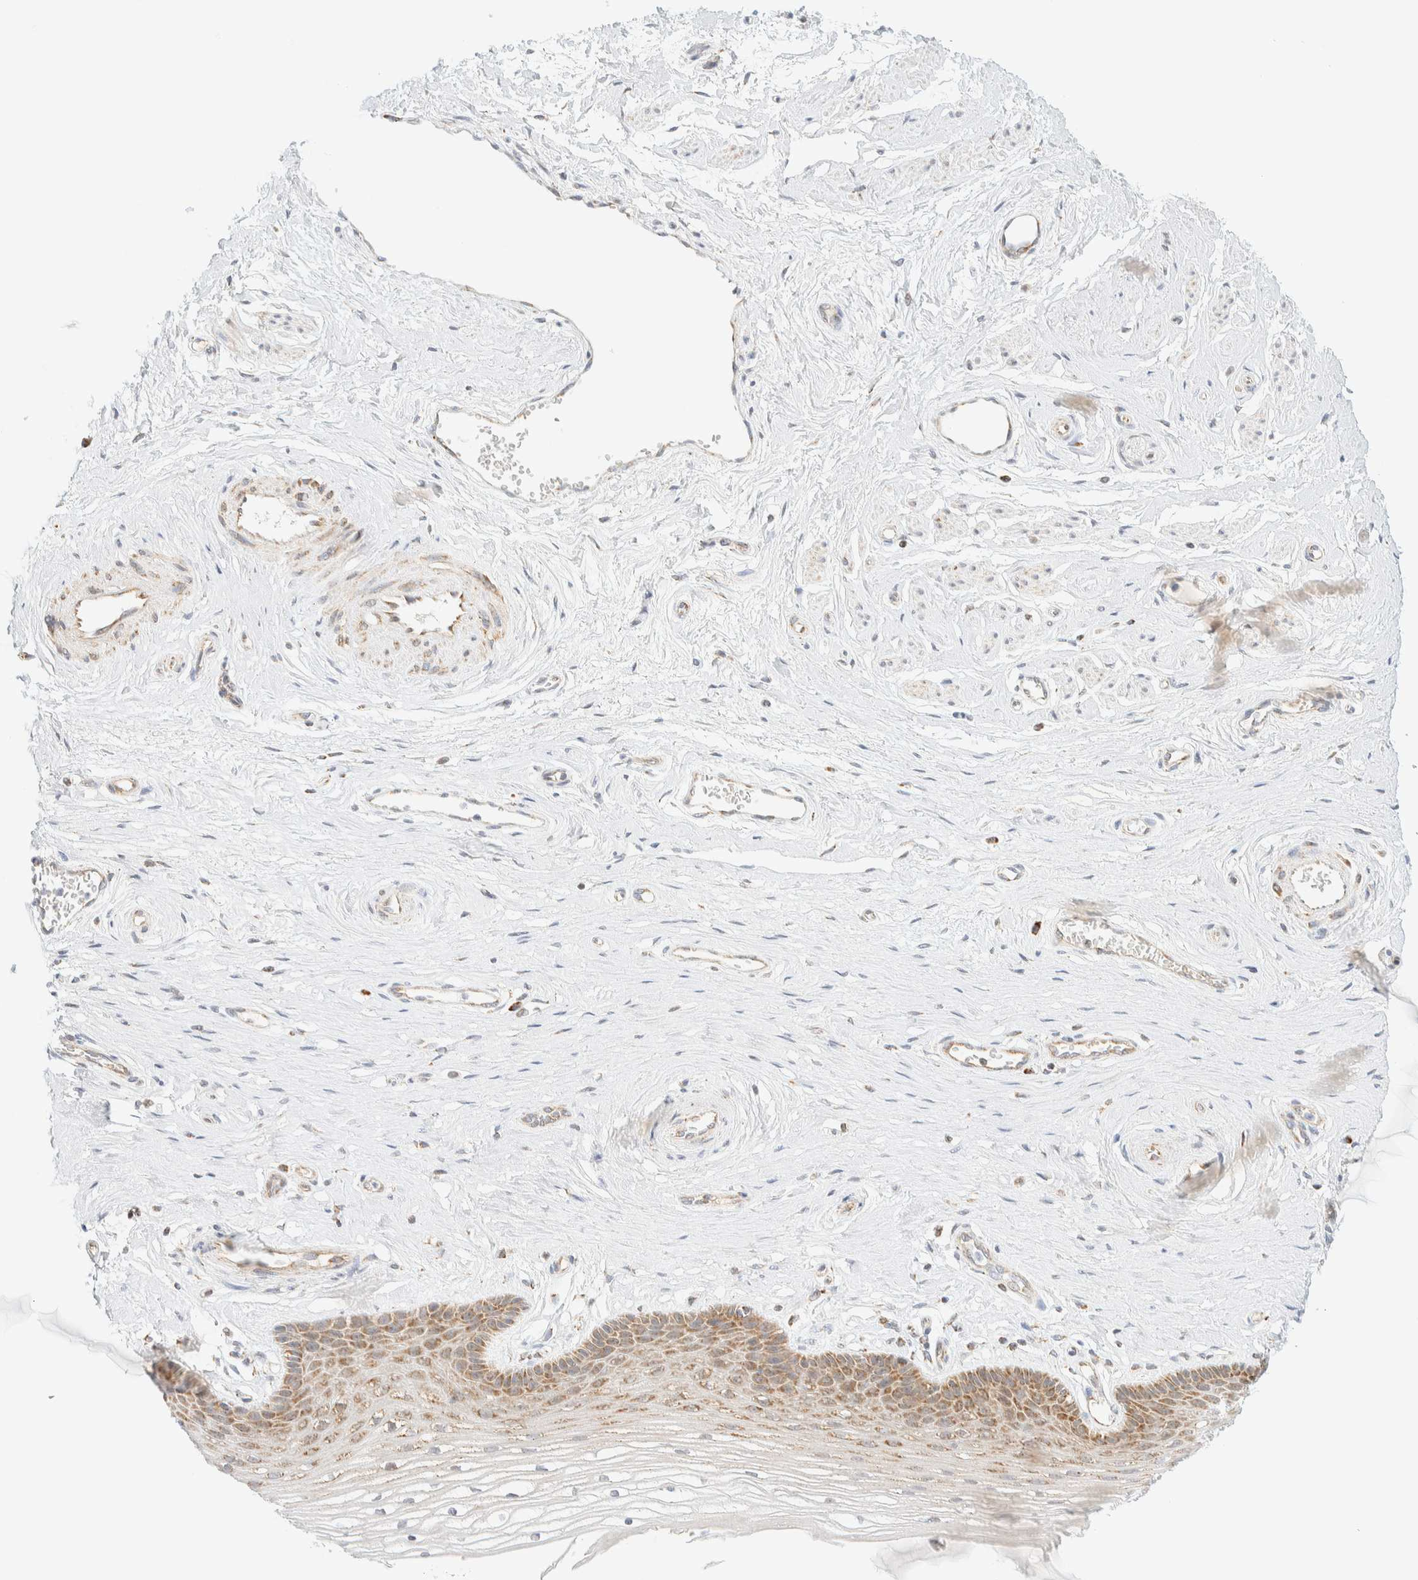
{"staining": {"intensity": "moderate", "quantity": ">75%", "location": "cytoplasmic/membranous"}, "tissue": "vagina", "cell_type": "Squamous epithelial cells", "image_type": "normal", "snomed": [{"axis": "morphology", "description": "Normal tissue, NOS"}, {"axis": "topography", "description": "Vagina"}], "caption": "A micrograph of human vagina stained for a protein displays moderate cytoplasmic/membranous brown staining in squamous epithelial cells.", "gene": "PPM1K", "patient": {"sex": "female", "age": 46}}